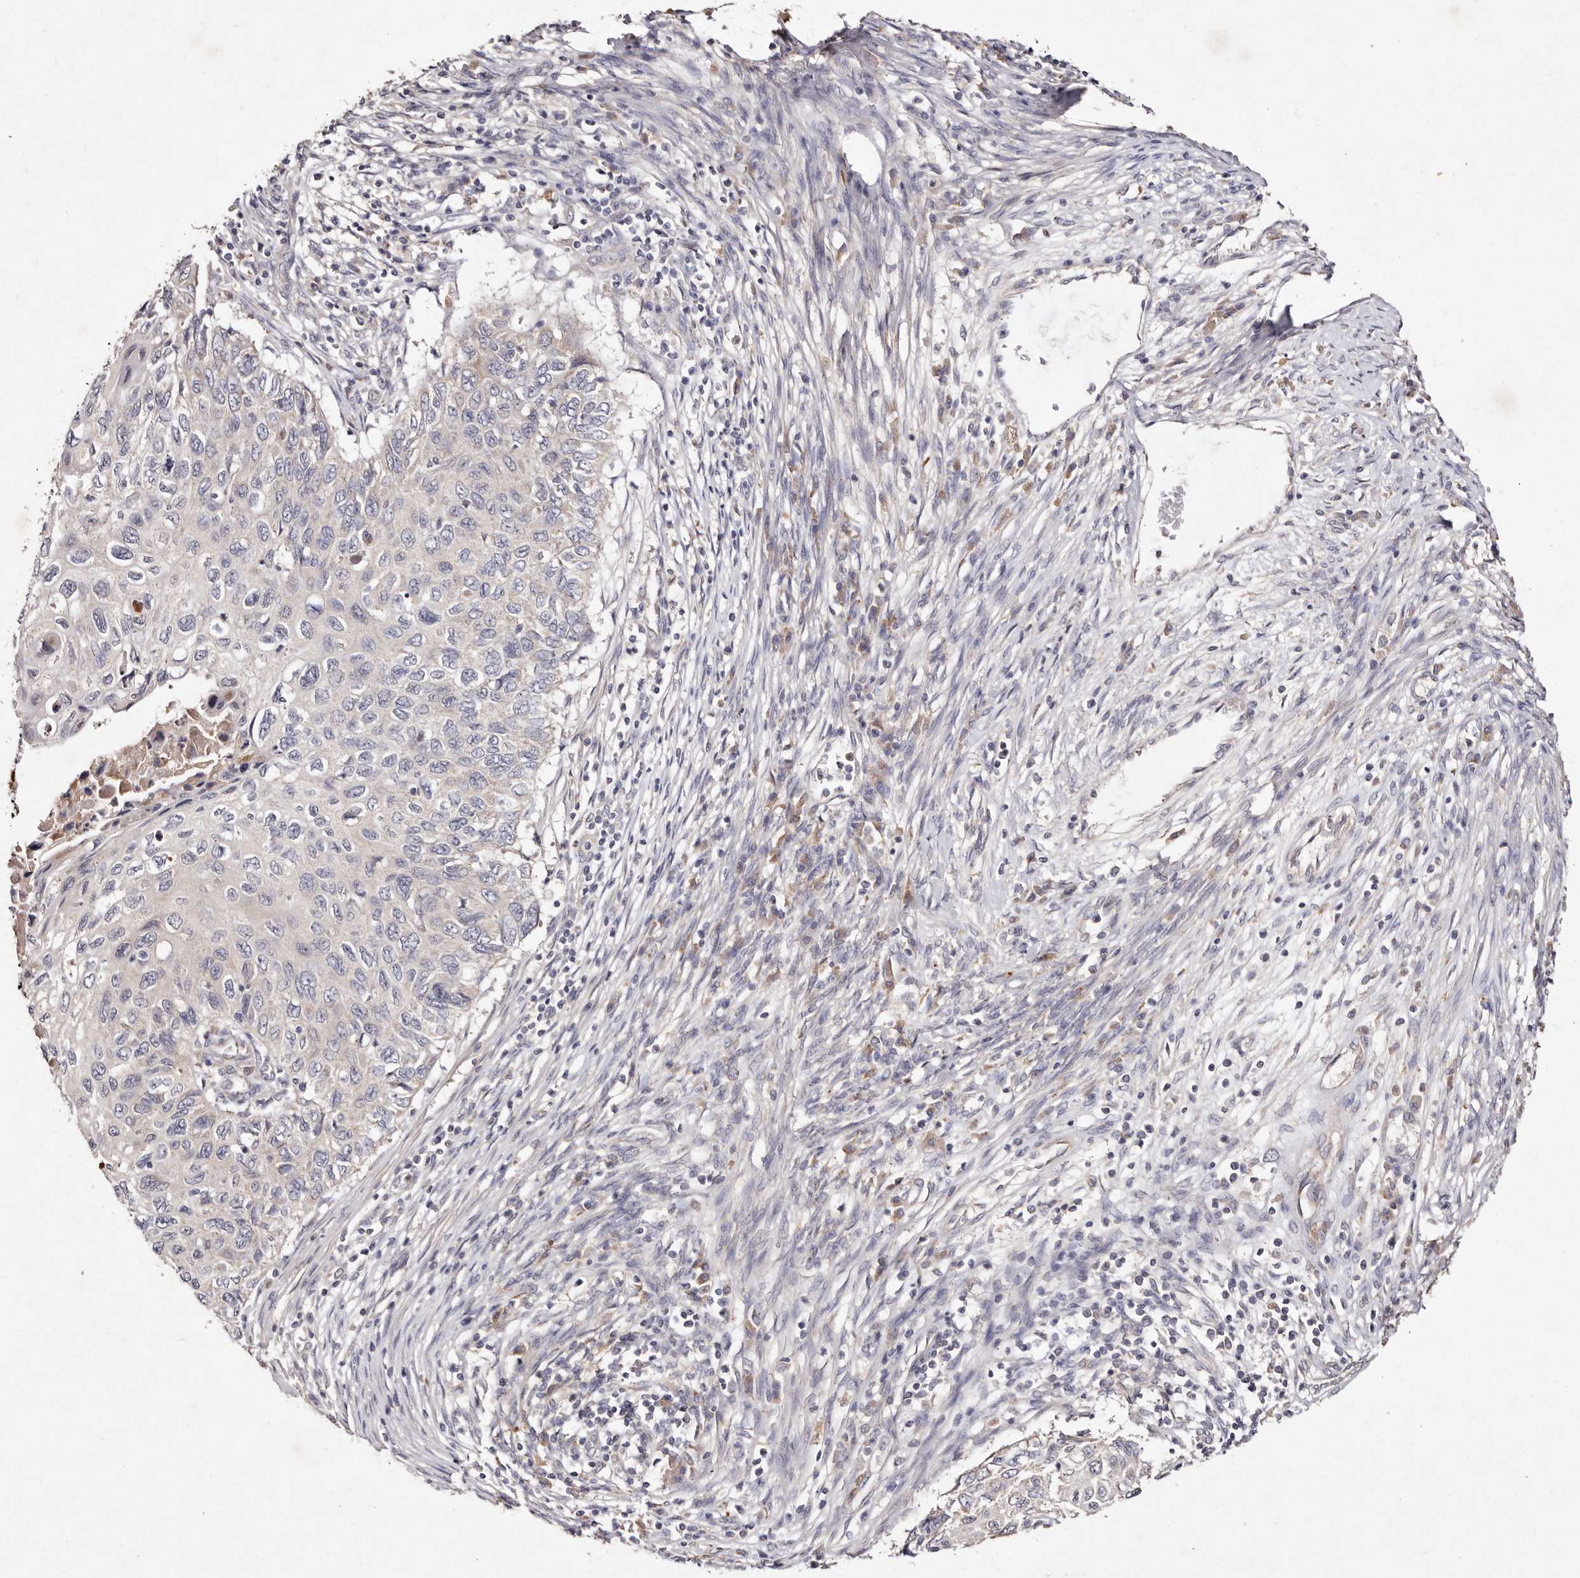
{"staining": {"intensity": "weak", "quantity": "<25%", "location": "cytoplasmic/membranous"}, "tissue": "cervical cancer", "cell_type": "Tumor cells", "image_type": "cancer", "snomed": [{"axis": "morphology", "description": "Squamous cell carcinoma, NOS"}, {"axis": "topography", "description": "Cervix"}], "caption": "Tumor cells are negative for brown protein staining in cervical cancer.", "gene": "TSC2", "patient": {"sex": "female", "age": 70}}